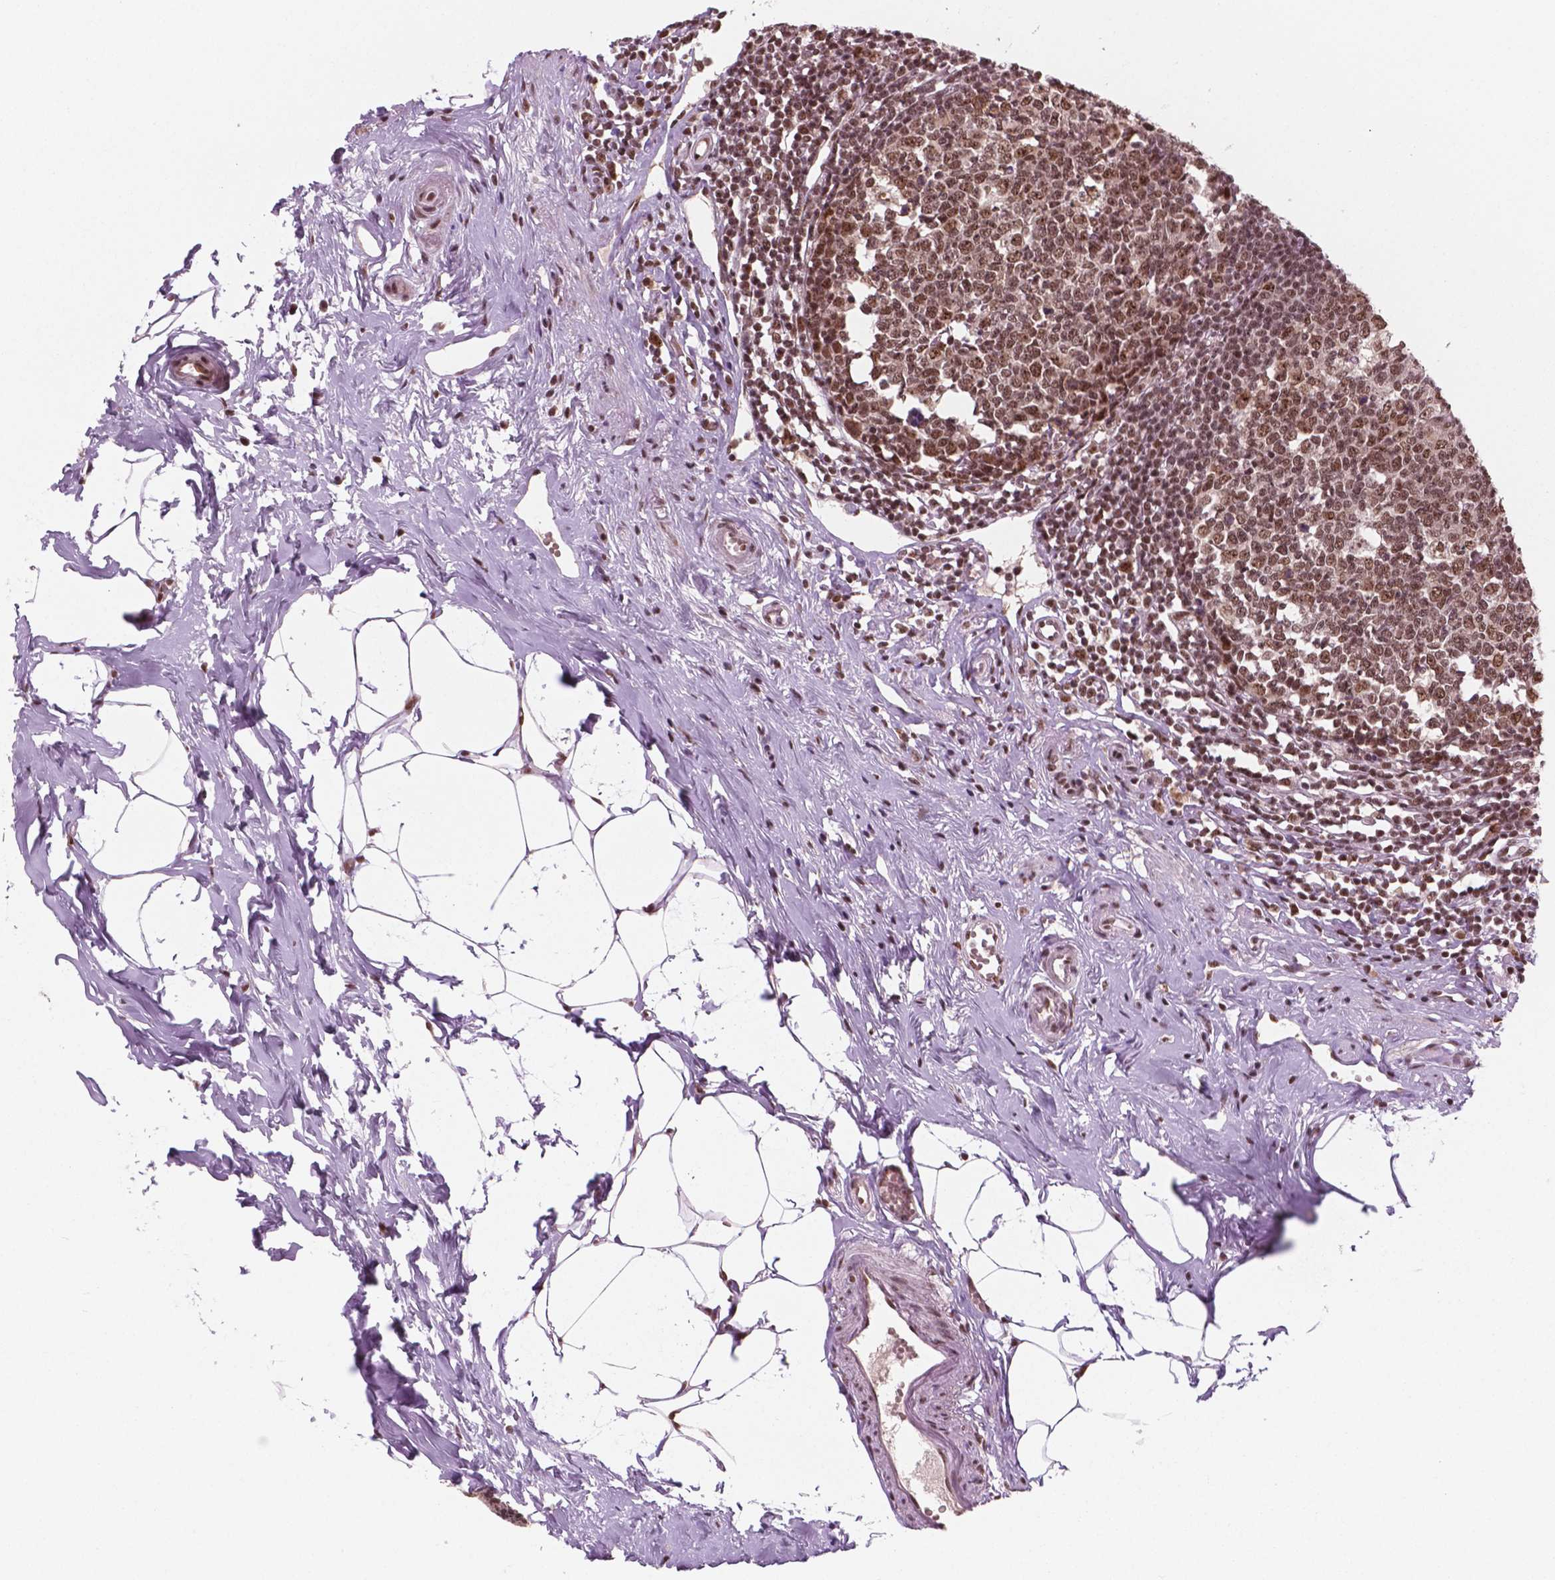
{"staining": {"intensity": "moderate", "quantity": ">75%", "location": "nuclear"}, "tissue": "appendix", "cell_type": "Glandular cells", "image_type": "normal", "snomed": [{"axis": "morphology", "description": "Normal tissue, NOS"}, {"axis": "morphology", "description": "Carcinoma, endometroid"}, {"axis": "topography", "description": "Appendix"}, {"axis": "topography", "description": "Colon"}], "caption": "The immunohistochemical stain highlights moderate nuclear positivity in glandular cells of normal appendix. (Stains: DAB (3,3'-diaminobenzidine) in brown, nuclei in blue, Microscopy: brightfield microscopy at high magnification).", "gene": "POLR2E", "patient": {"sex": "female", "age": 60}}